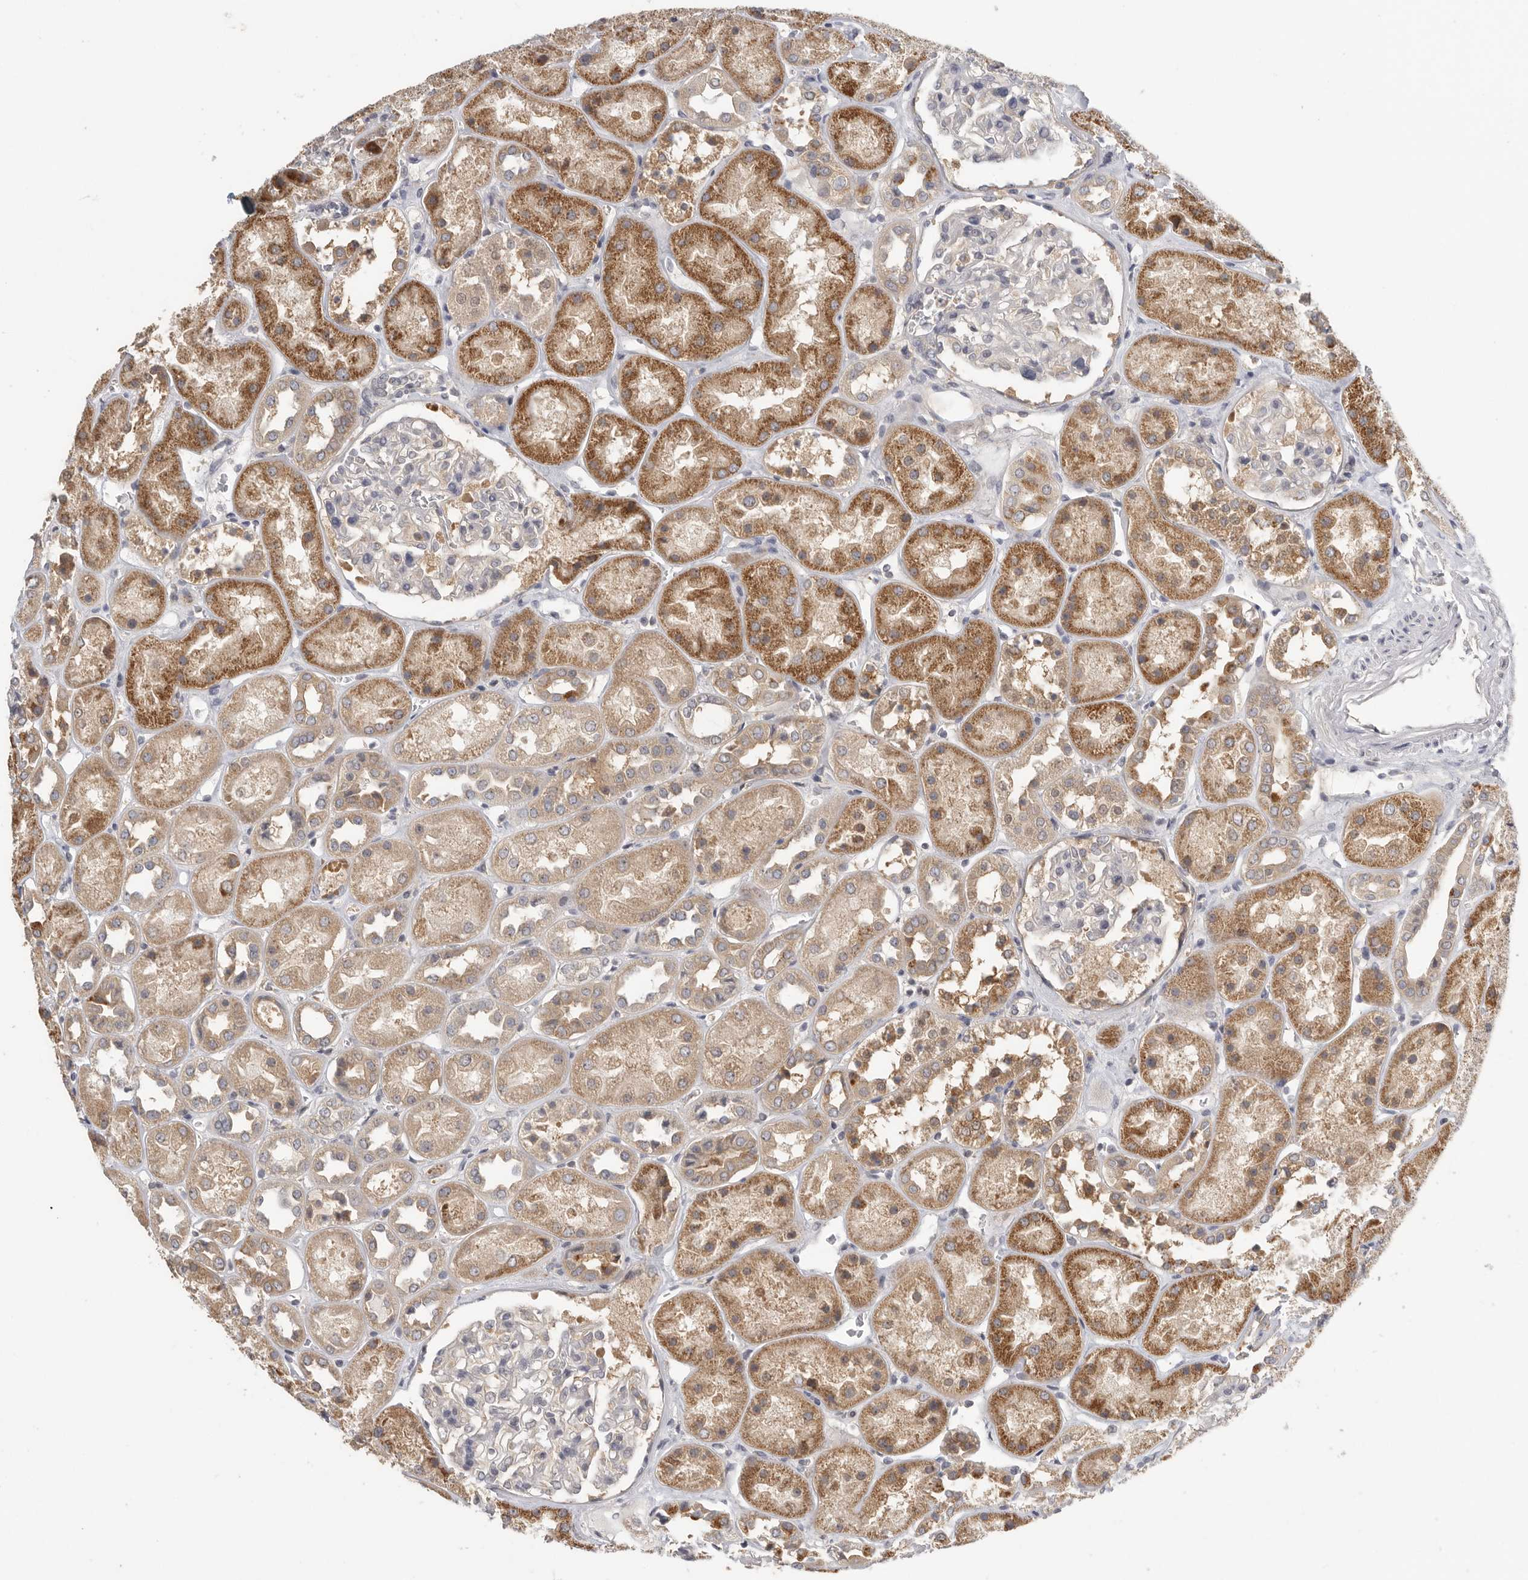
{"staining": {"intensity": "weak", "quantity": "<25%", "location": "cytoplasmic/membranous"}, "tissue": "kidney", "cell_type": "Cells in glomeruli", "image_type": "normal", "snomed": [{"axis": "morphology", "description": "Normal tissue, NOS"}, {"axis": "topography", "description": "Kidney"}], "caption": "IHC of benign human kidney demonstrates no positivity in cells in glomeruli.", "gene": "CCT8", "patient": {"sex": "male", "age": 70}}